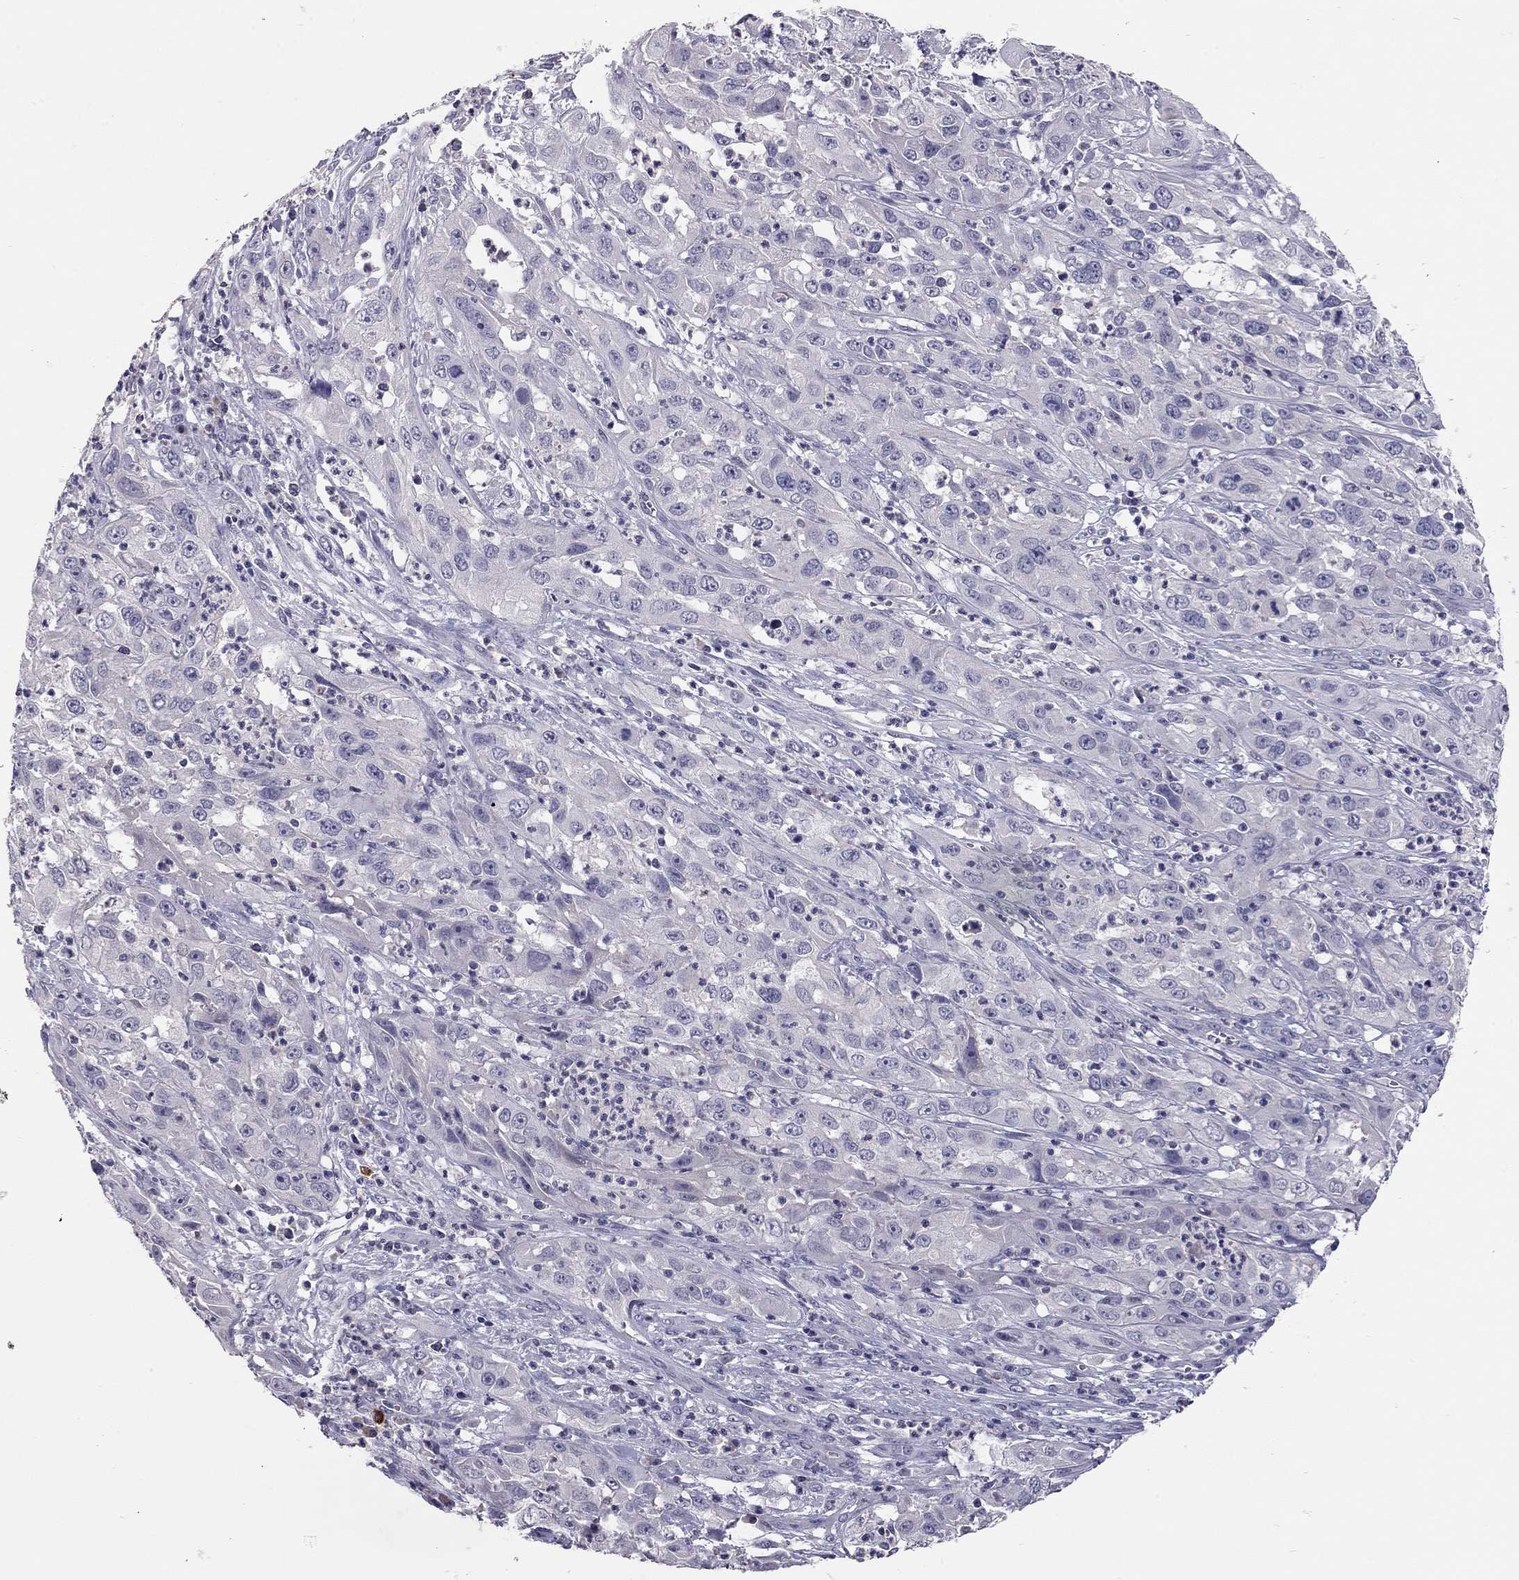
{"staining": {"intensity": "negative", "quantity": "none", "location": "none"}, "tissue": "cervical cancer", "cell_type": "Tumor cells", "image_type": "cancer", "snomed": [{"axis": "morphology", "description": "Squamous cell carcinoma, NOS"}, {"axis": "topography", "description": "Cervix"}], "caption": "A photomicrograph of human cervical cancer is negative for staining in tumor cells.", "gene": "SCARB1", "patient": {"sex": "female", "age": 32}}